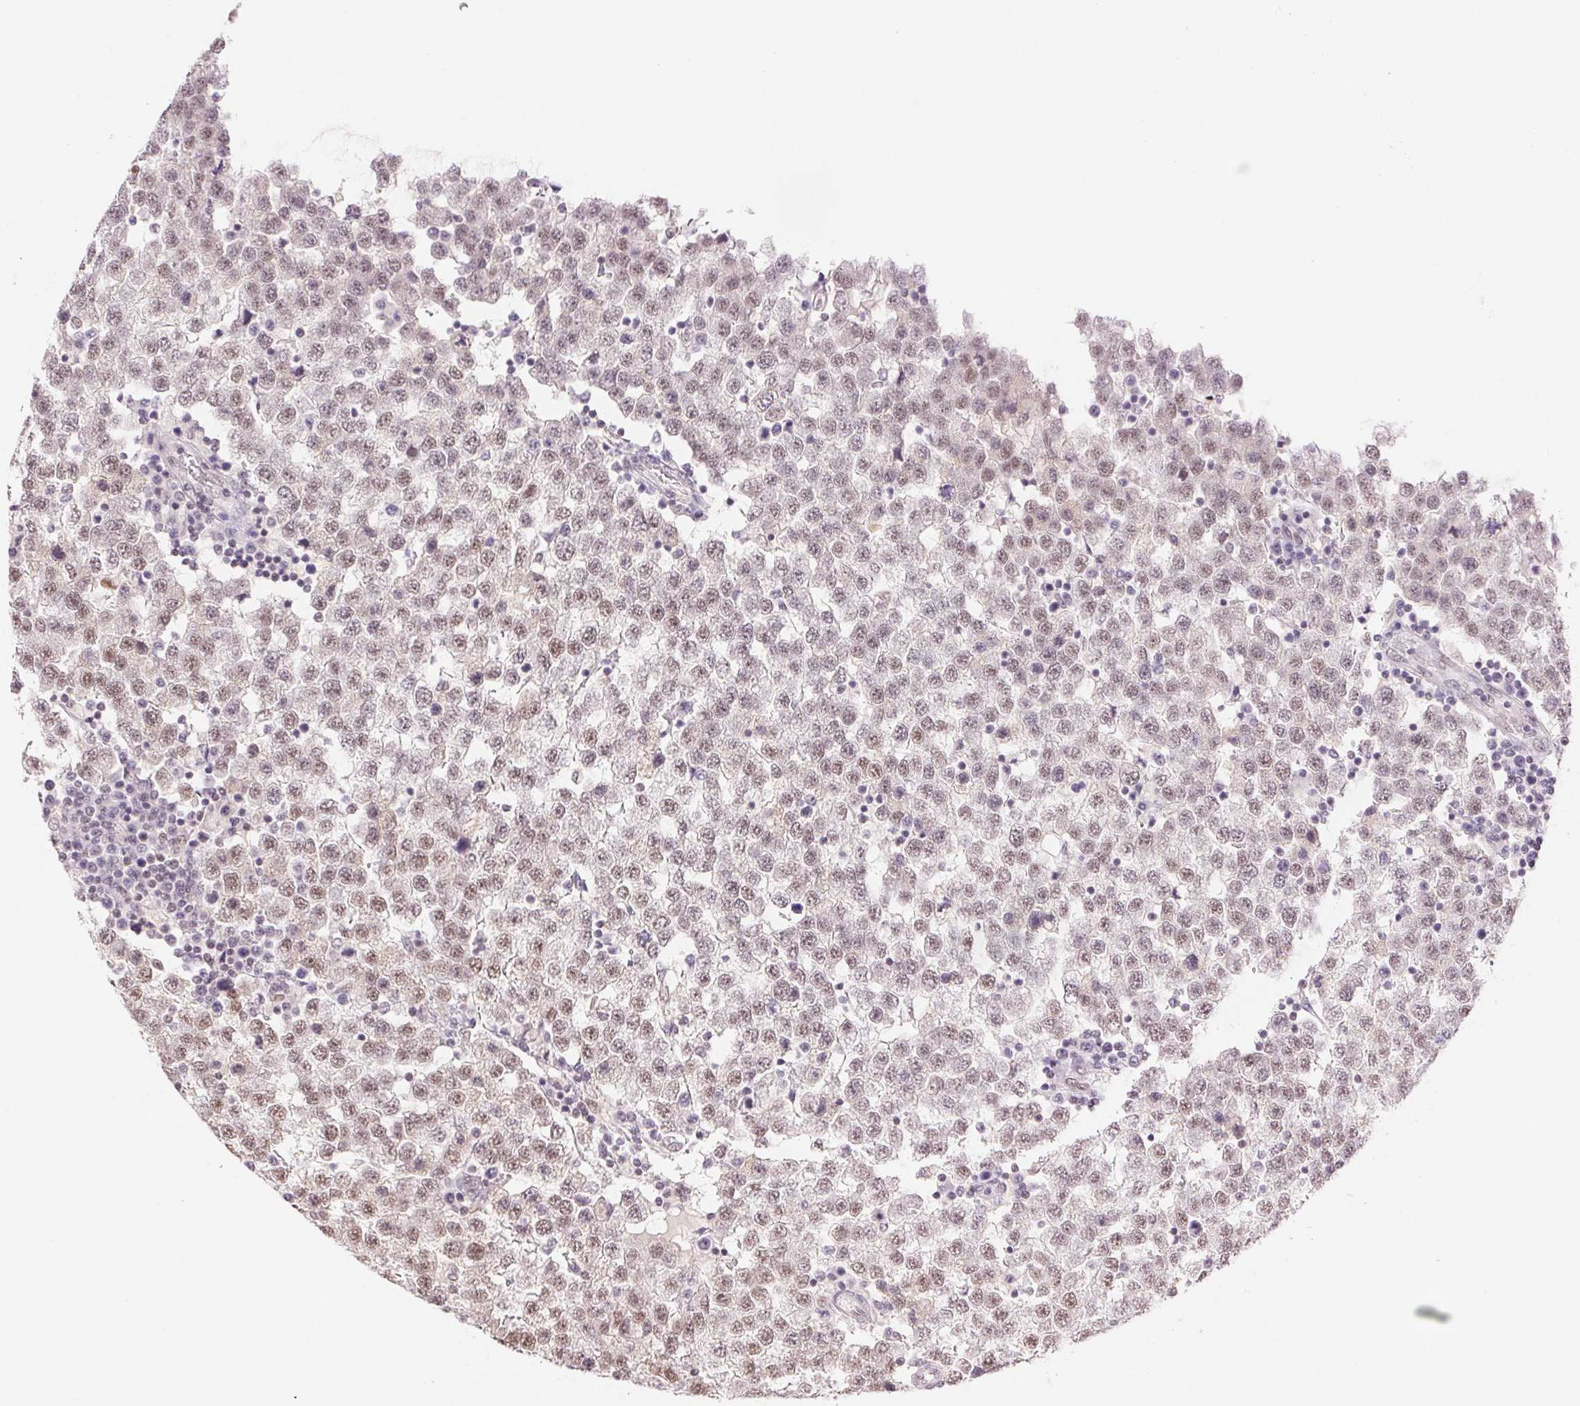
{"staining": {"intensity": "moderate", "quantity": ">75%", "location": "nuclear"}, "tissue": "testis cancer", "cell_type": "Tumor cells", "image_type": "cancer", "snomed": [{"axis": "morphology", "description": "Seminoma, NOS"}, {"axis": "topography", "description": "Testis"}], "caption": "Tumor cells display medium levels of moderate nuclear expression in about >75% of cells in testis cancer.", "gene": "RPRD1B", "patient": {"sex": "male", "age": 34}}